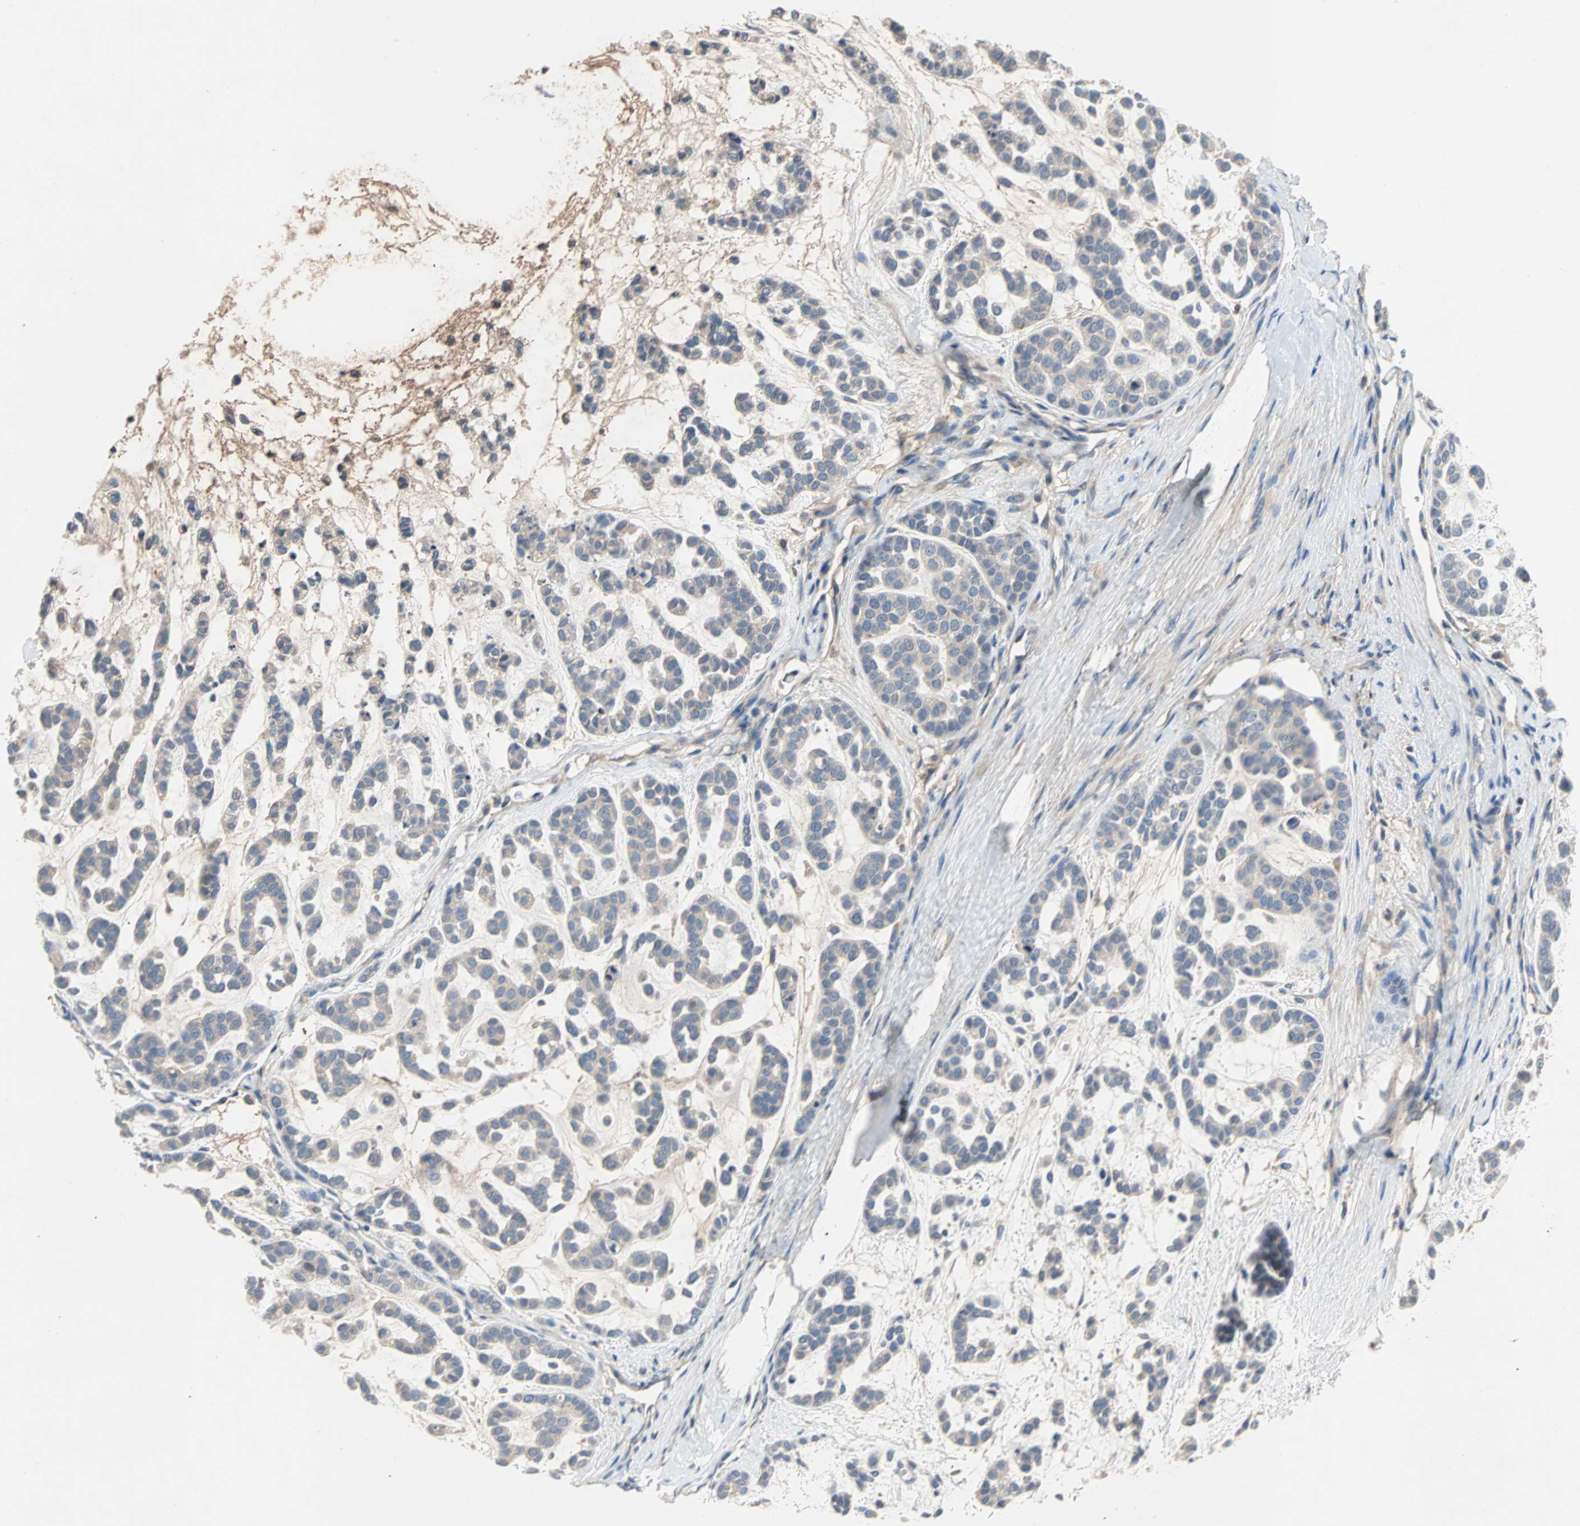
{"staining": {"intensity": "negative", "quantity": "none", "location": "none"}, "tissue": "head and neck cancer", "cell_type": "Tumor cells", "image_type": "cancer", "snomed": [{"axis": "morphology", "description": "Adenocarcinoma, NOS"}, {"axis": "morphology", "description": "Adenoma, NOS"}, {"axis": "topography", "description": "Head-Neck"}], "caption": "Head and neck adenoma was stained to show a protein in brown. There is no significant staining in tumor cells.", "gene": "MAP4K1", "patient": {"sex": "female", "age": 55}}